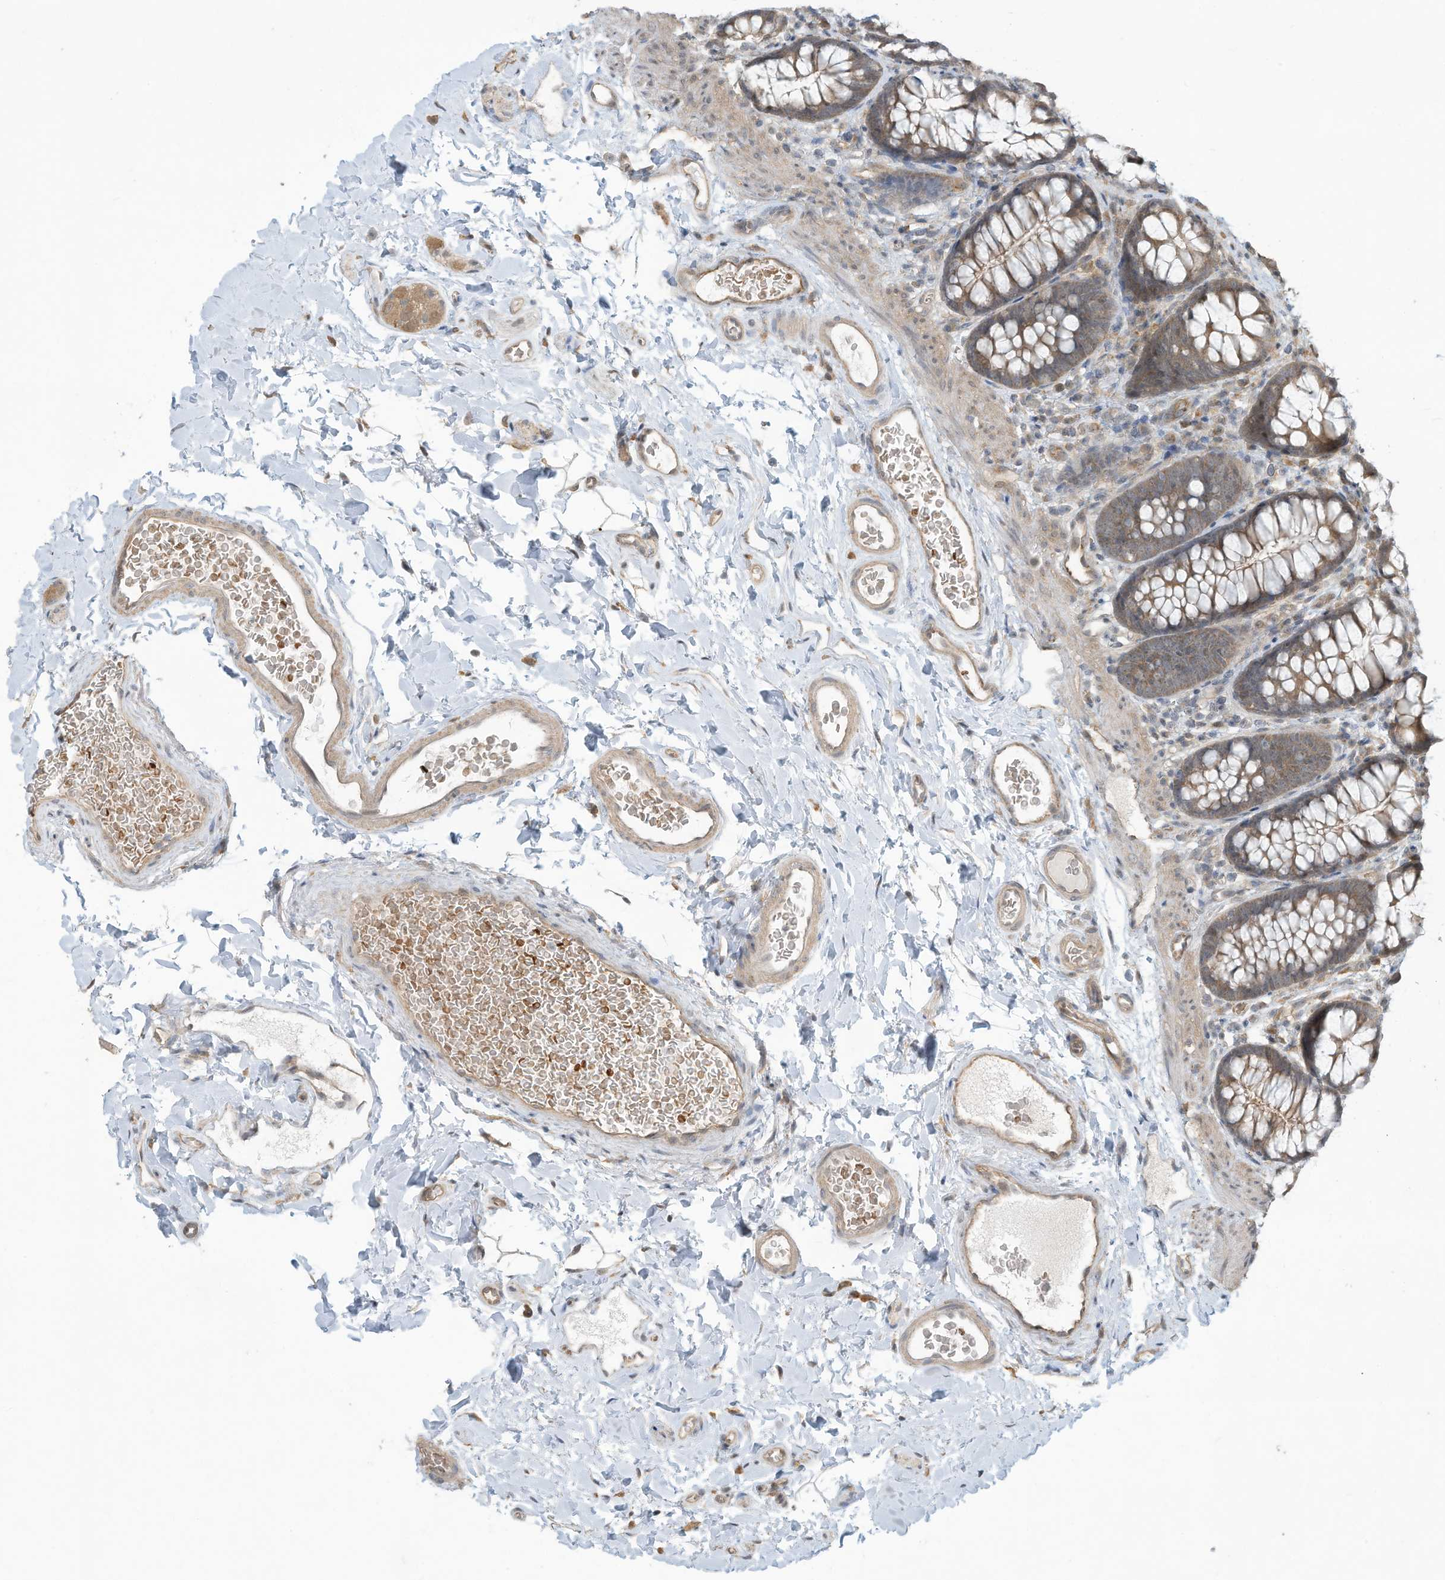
{"staining": {"intensity": "negative", "quantity": "none", "location": "none"}, "tissue": "colon", "cell_type": "Endothelial cells", "image_type": "normal", "snomed": [{"axis": "morphology", "description": "Normal tissue, NOS"}, {"axis": "topography", "description": "Colon"}], "caption": "Photomicrograph shows no significant protein expression in endothelial cells of normal colon.", "gene": "ERI2", "patient": {"sex": "female", "age": 62}}